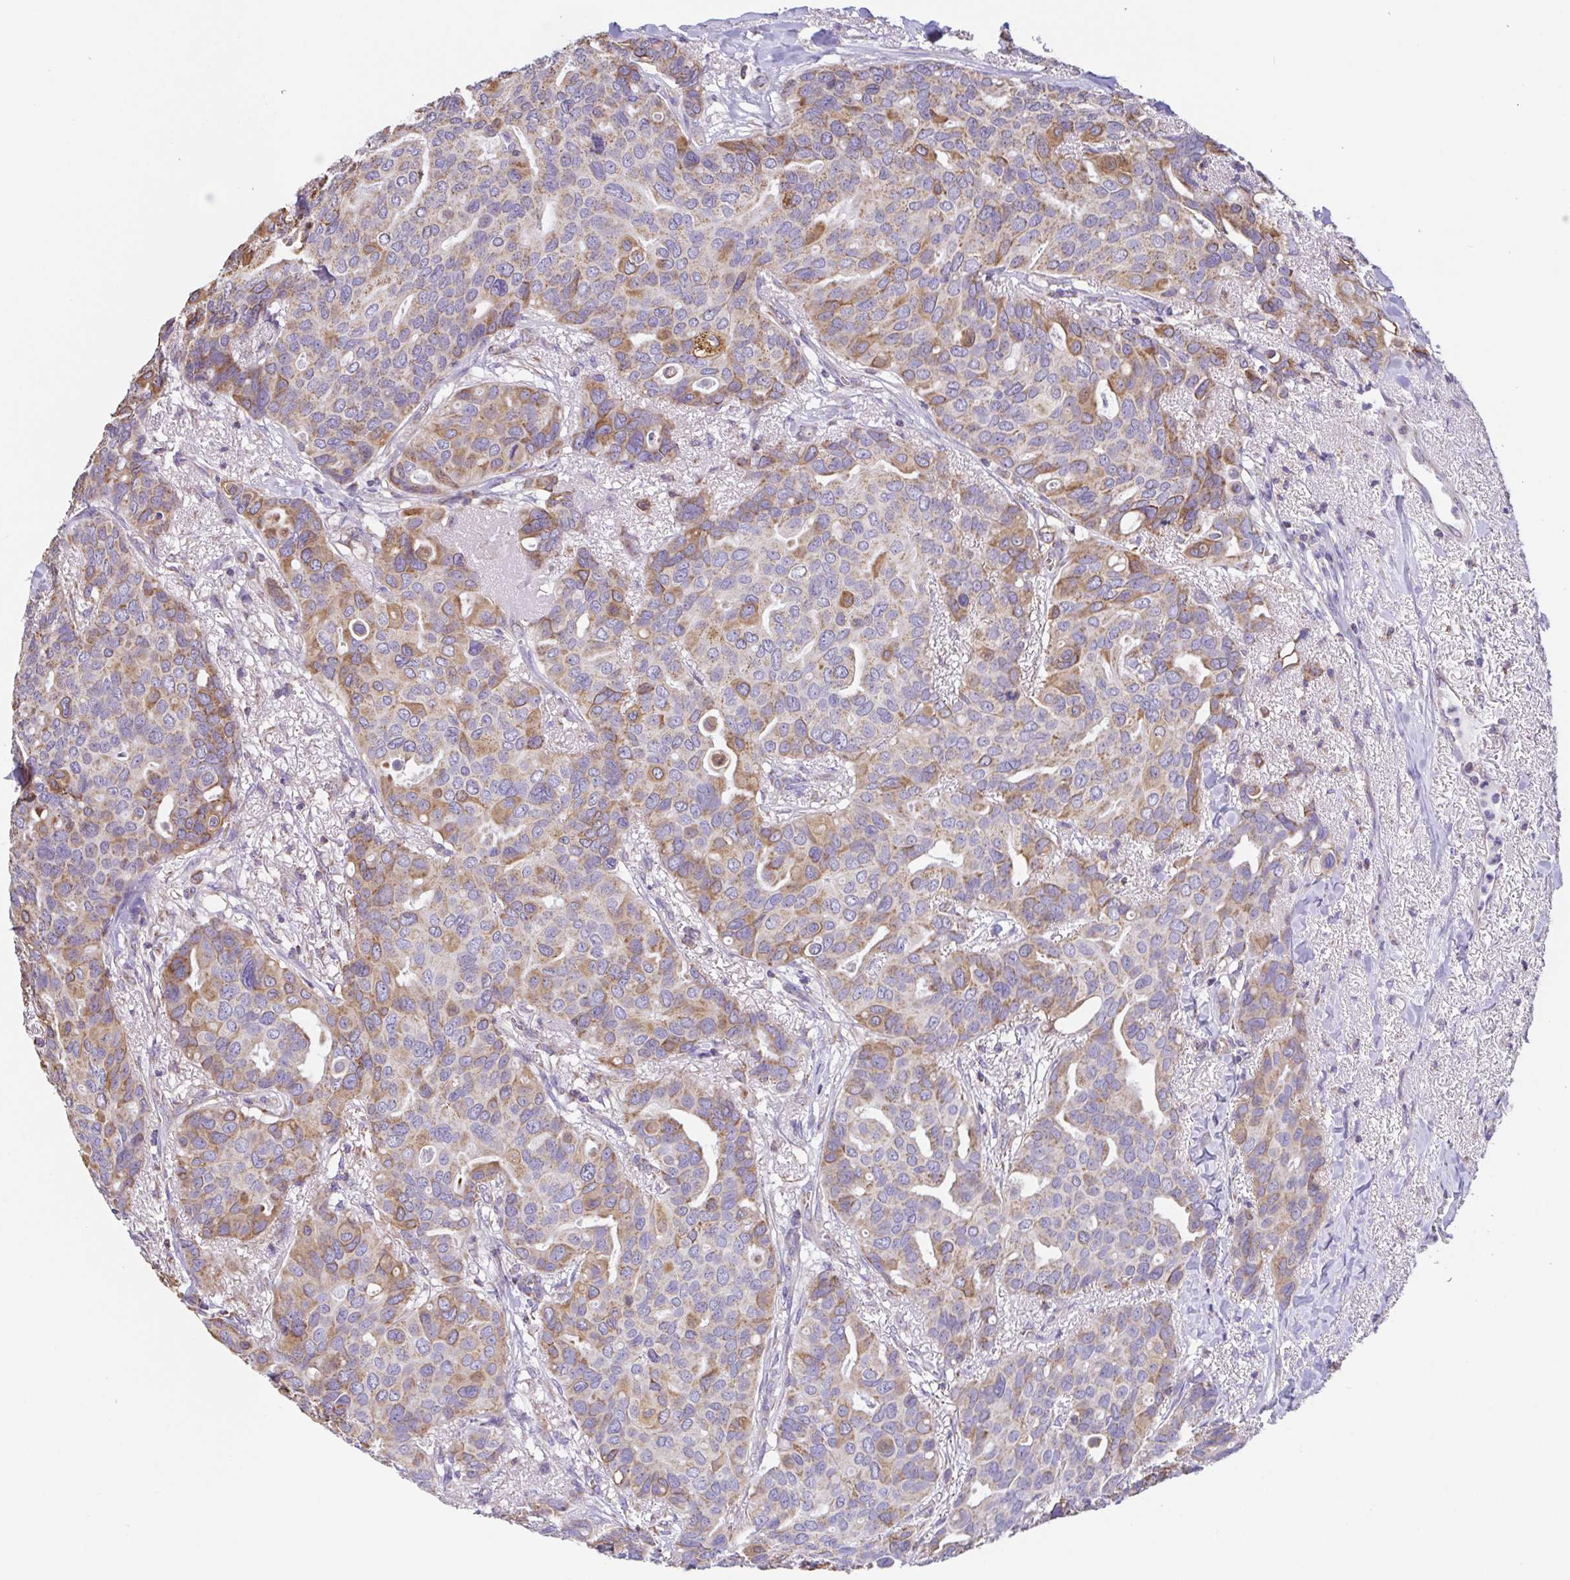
{"staining": {"intensity": "moderate", "quantity": ">75%", "location": "cytoplasmic/membranous"}, "tissue": "breast cancer", "cell_type": "Tumor cells", "image_type": "cancer", "snomed": [{"axis": "morphology", "description": "Duct carcinoma"}, {"axis": "topography", "description": "Breast"}], "caption": "Human intraductal carcinoma (breast) stained with a protein marker reveals moderate staining in tumor cells.", "gene": "GINM1", "patient": {"sex": "female", "age": 54}}